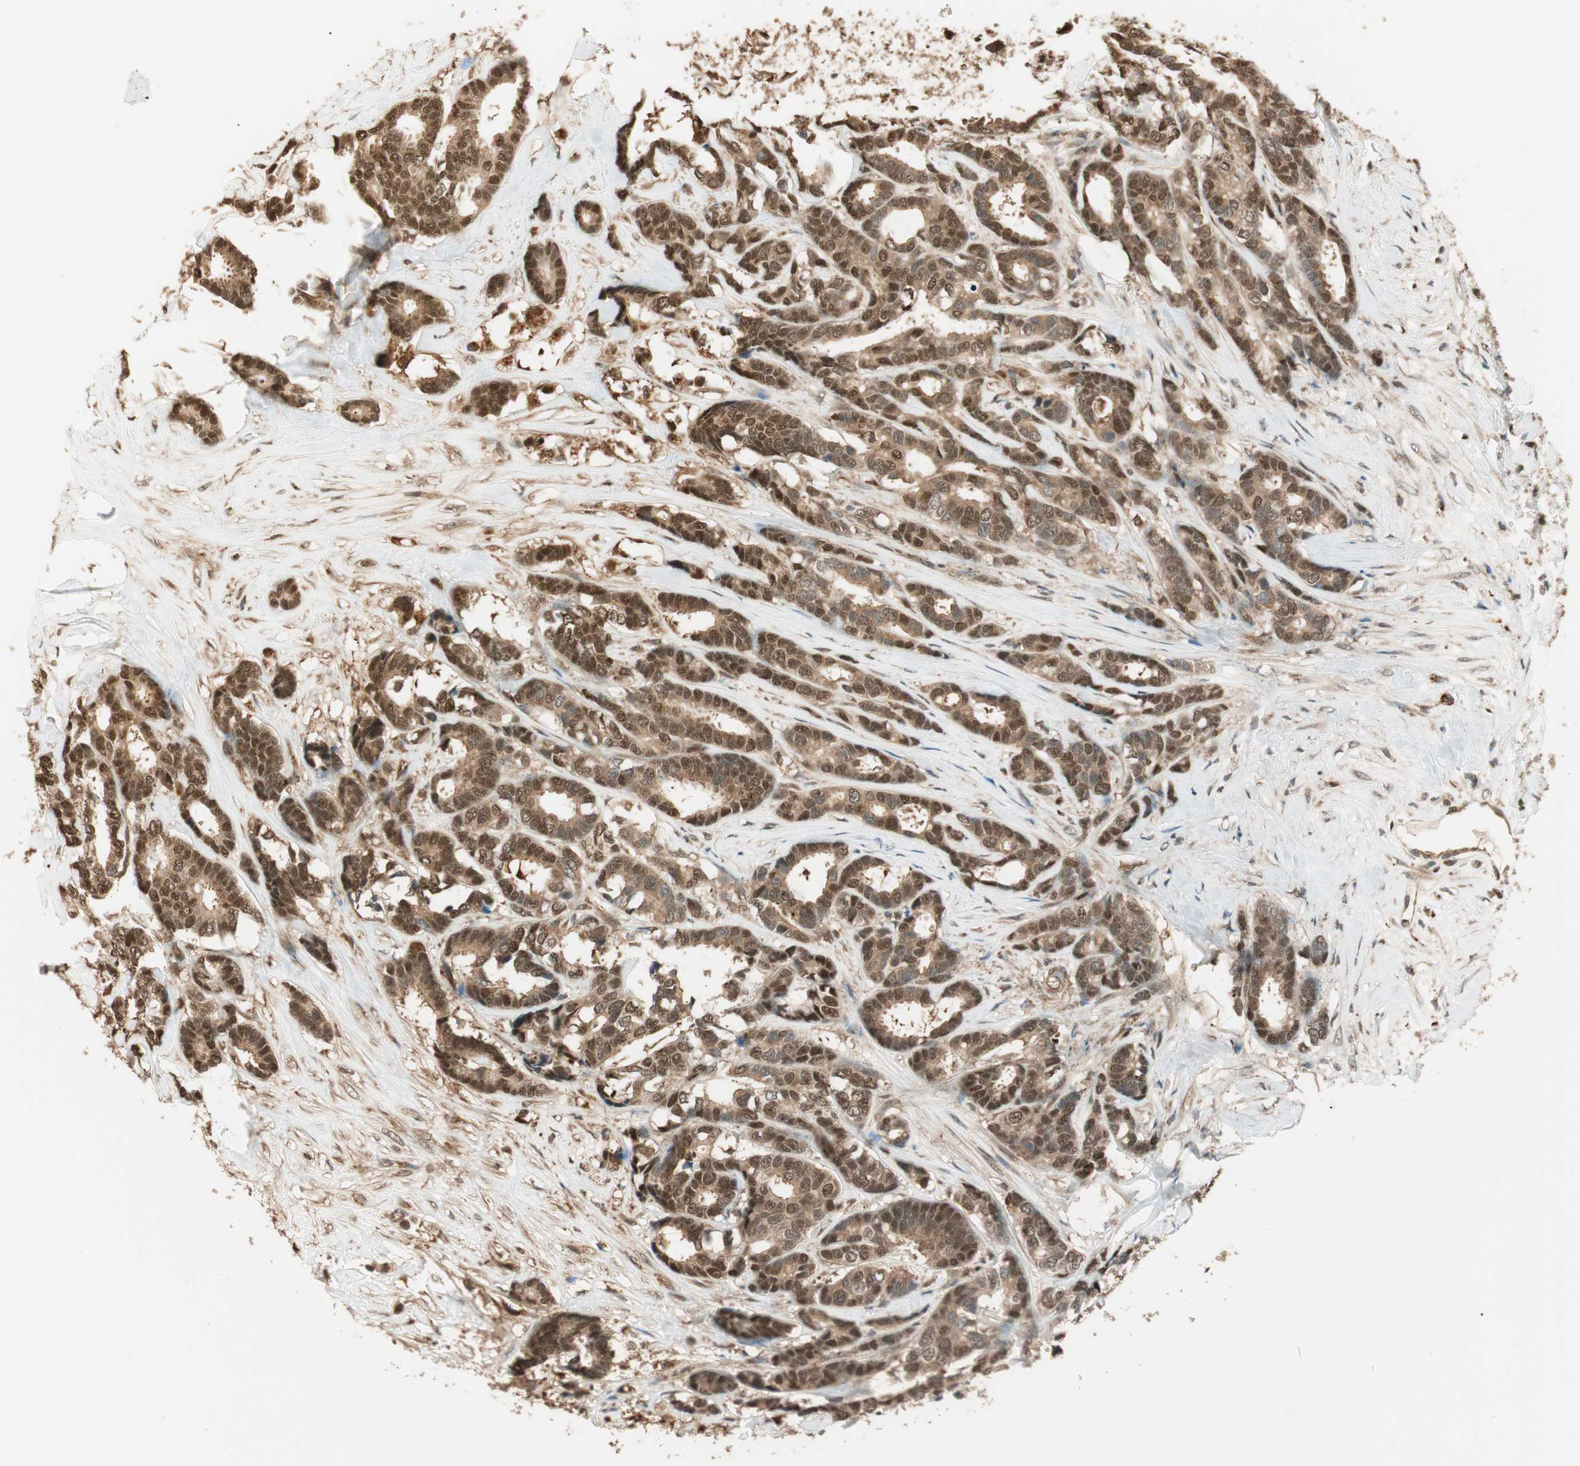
{"staining": {"intensity": "strong", "quantity": ">75%", "location": "cytoplasmic/membranous,nuclear"}, "tissue": "breast cancer", "cell_type": "Tumor cells", "image_type": "cancer", "snomed": [{"axis": "morphology", "description": "Duct carcinoma"}, {"axis": "topography", "description": "Breast"}], "caption": "Strong cytoplasmic/membranous and nuclear expression for a protein is seen in approximately >75% of tumor cells of breast cancer using immunohistochemistry (IHC).", "gene": "ZNF443", "patient": {"sex": "female", "age": 87}}